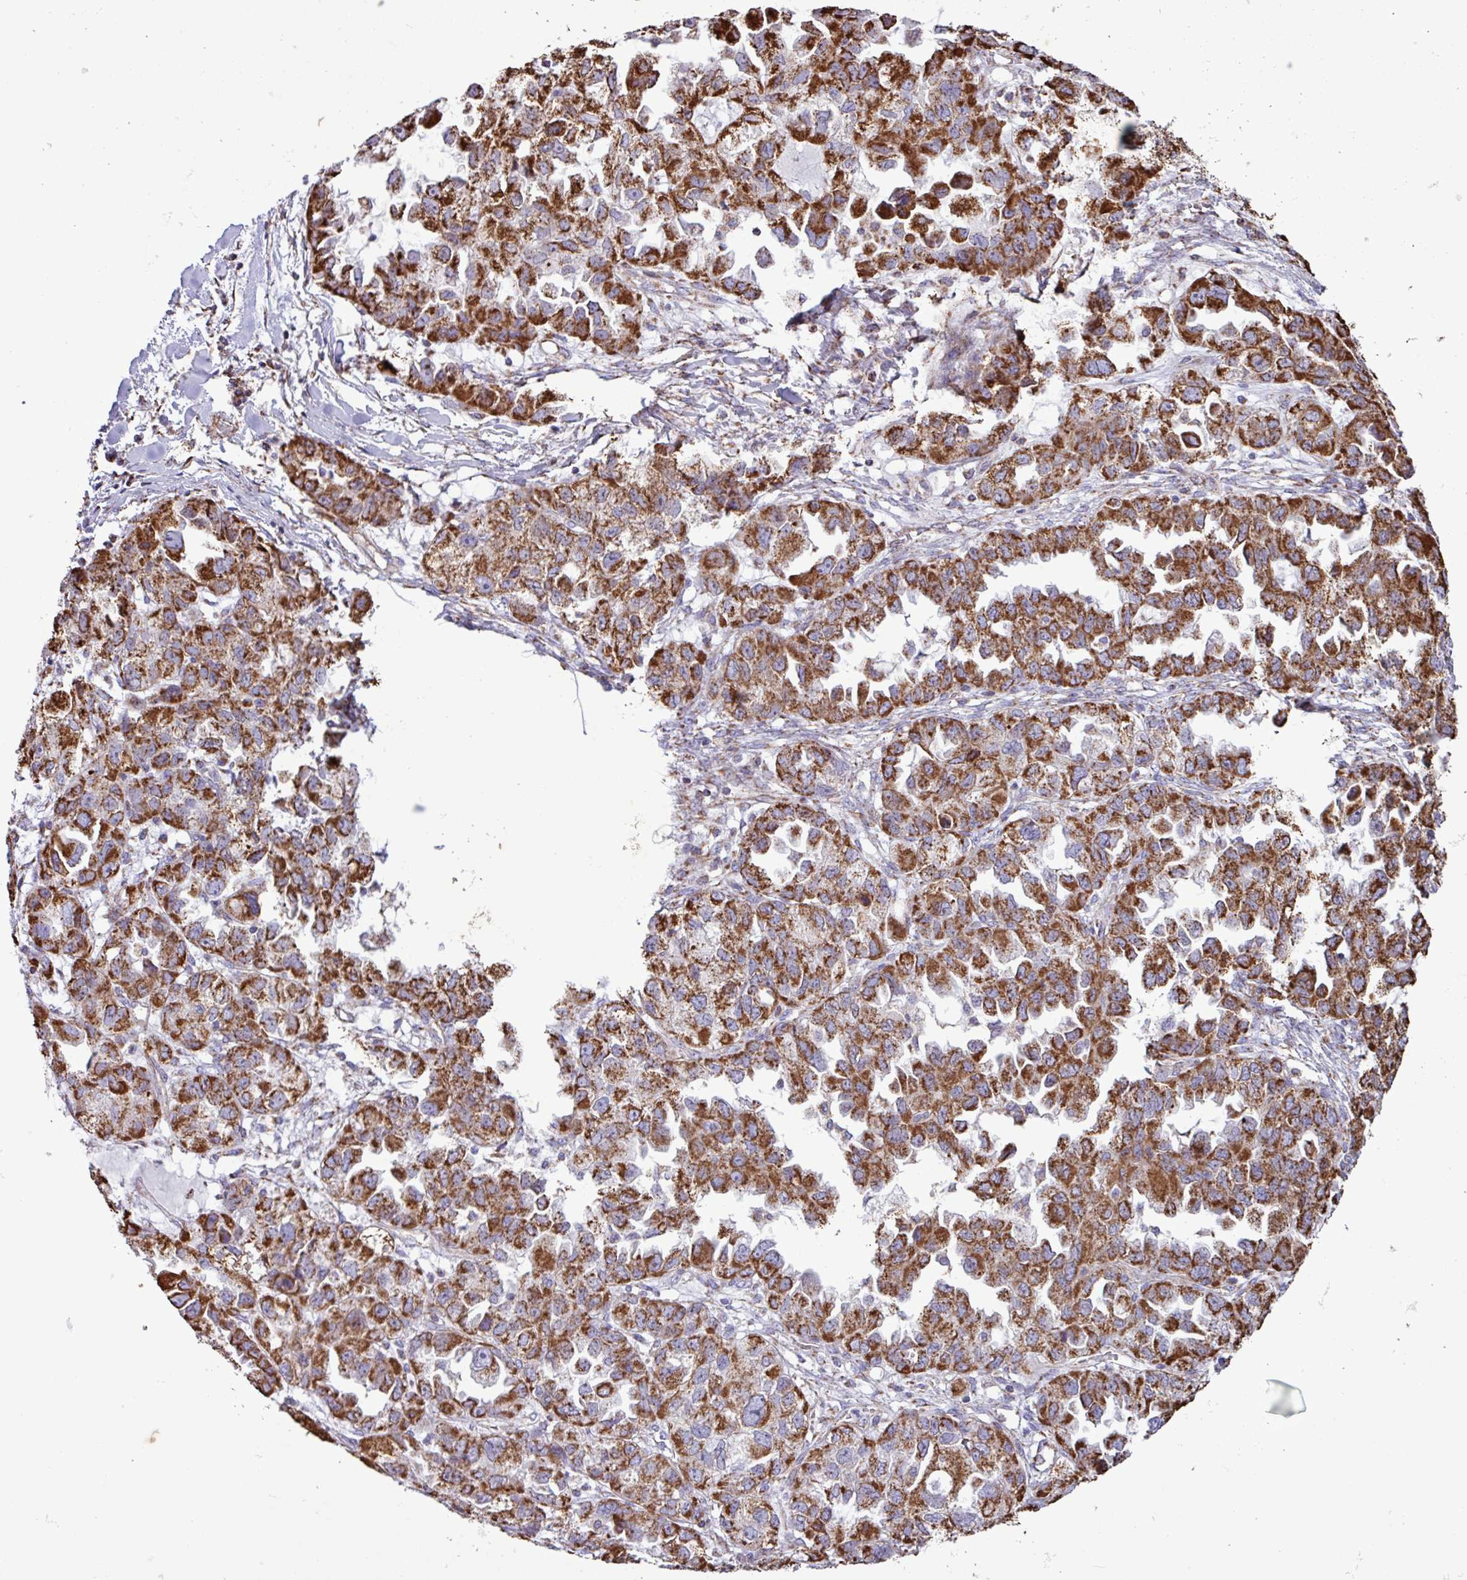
{"staining": {"intensity": "strong", "quantity": ">75%", "location": "cytoplasmic/membranous"}, "tissue": "ovarian cancer", "cell_type": "Tumor cells", "image_type": "cancer", "snomed": [{"axis": "morphology", "description": "Cystadenocarcinoma, serous, NOS"}, {"axis": "topography", "description": "Ovary"}], "caption": "This is a photomicrograph of immunohistochemistry staining of ovarian serous cystadenocarcinoma, which shows strong staining in the cytoplasmic/membranous of tumor cells.", "gene": "RTL3", "patient": {"sex": "female", "age": 84}}